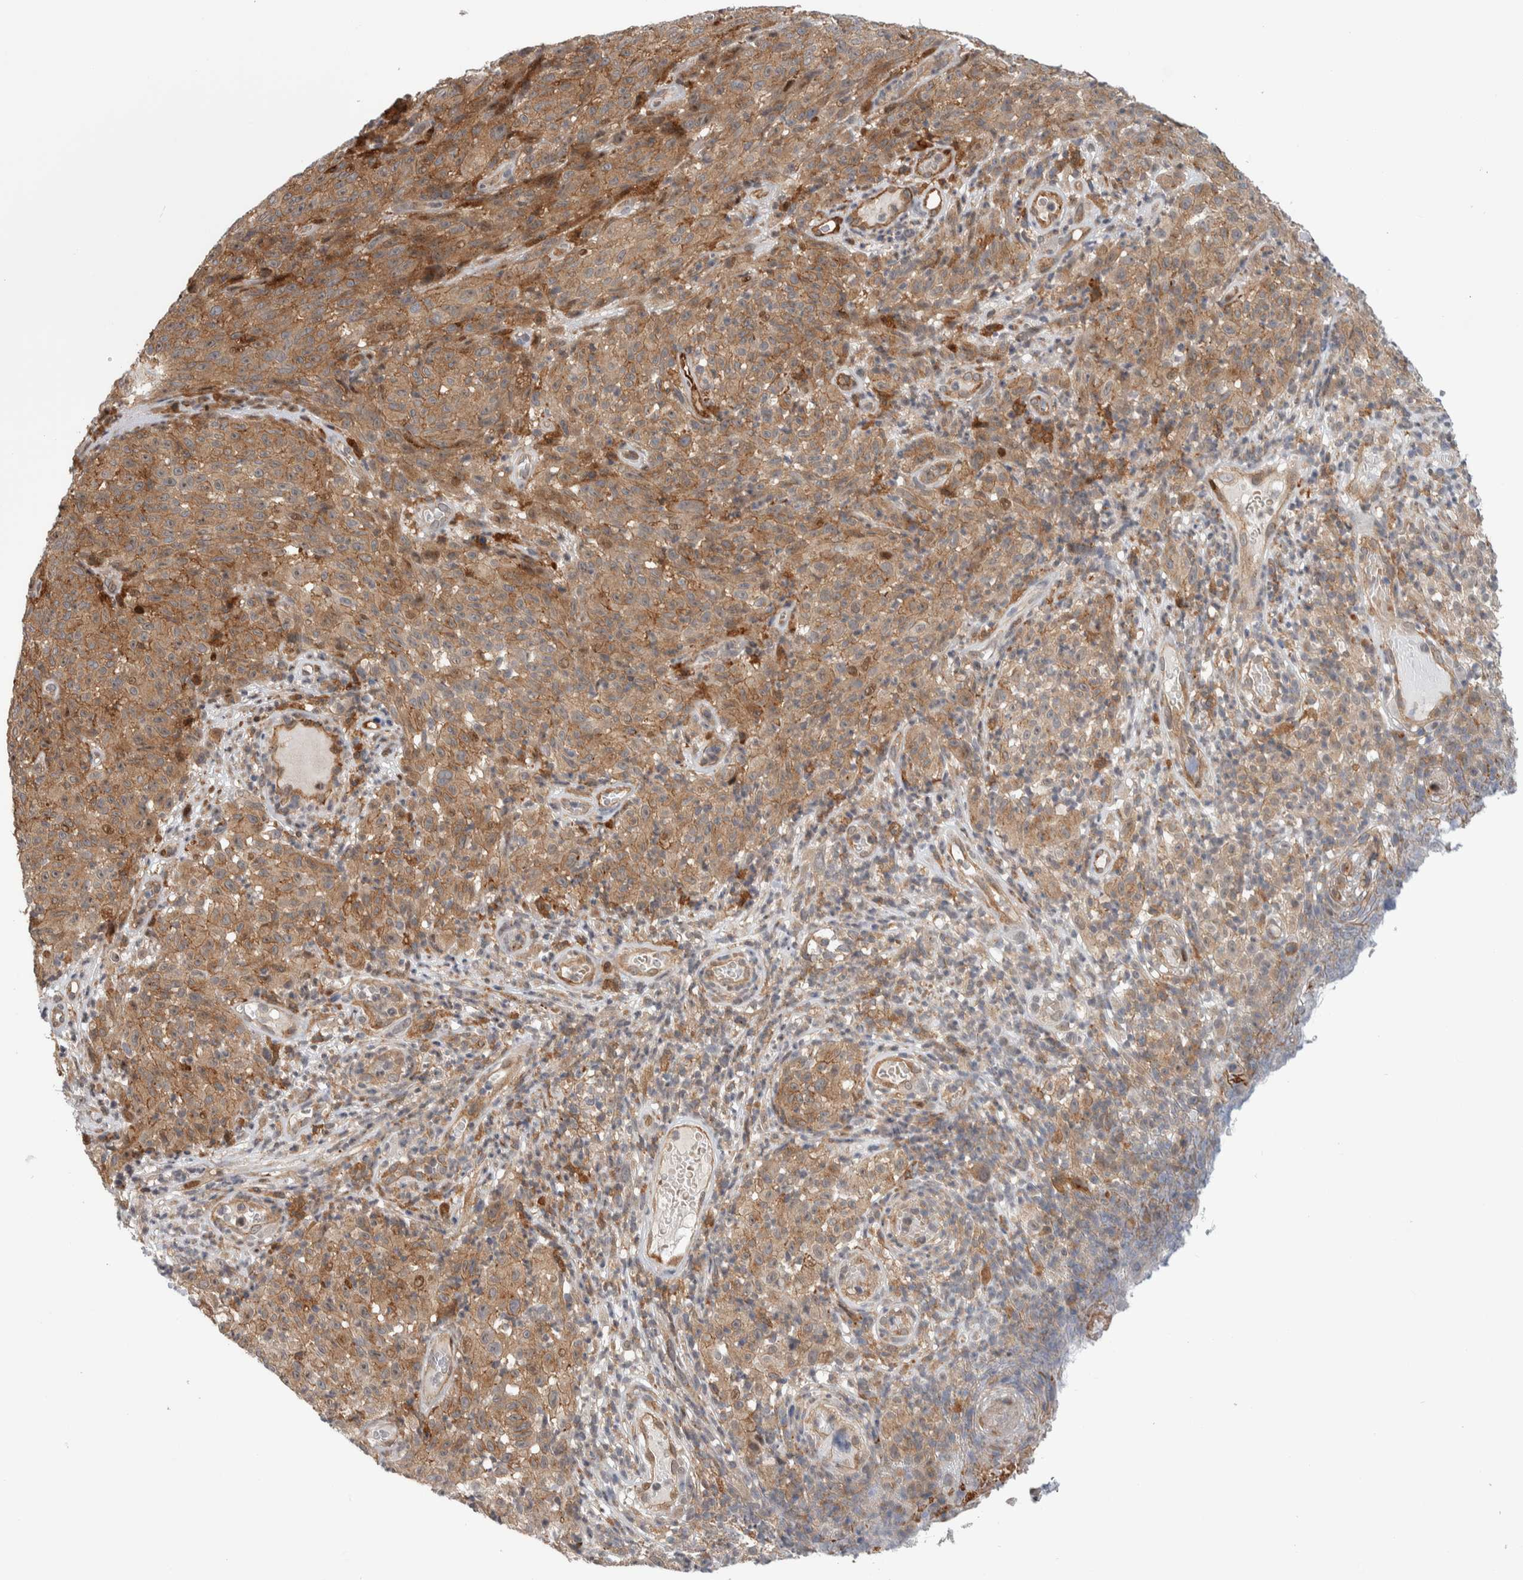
{"staining": {"intensity": "moderate", "quantity": ">75%", "location": "cytoplasmic/membranous"}, "tissue": "melanoma", "cell_type": "Tumor cells", "image_type": "cancer", "snomed": [{"axis": "morphology", "description": "Malignant melanoma, NOS"}, {"axis": "topography", "description": "Skin"}], "caption": "Protein expression analysis of melanoma reveals moderate cytoplasmic/membranous positivity in approximately >75% of tumor cells.", "gene": "MSL1", "patient": {"sex": "female", "age": 82}}